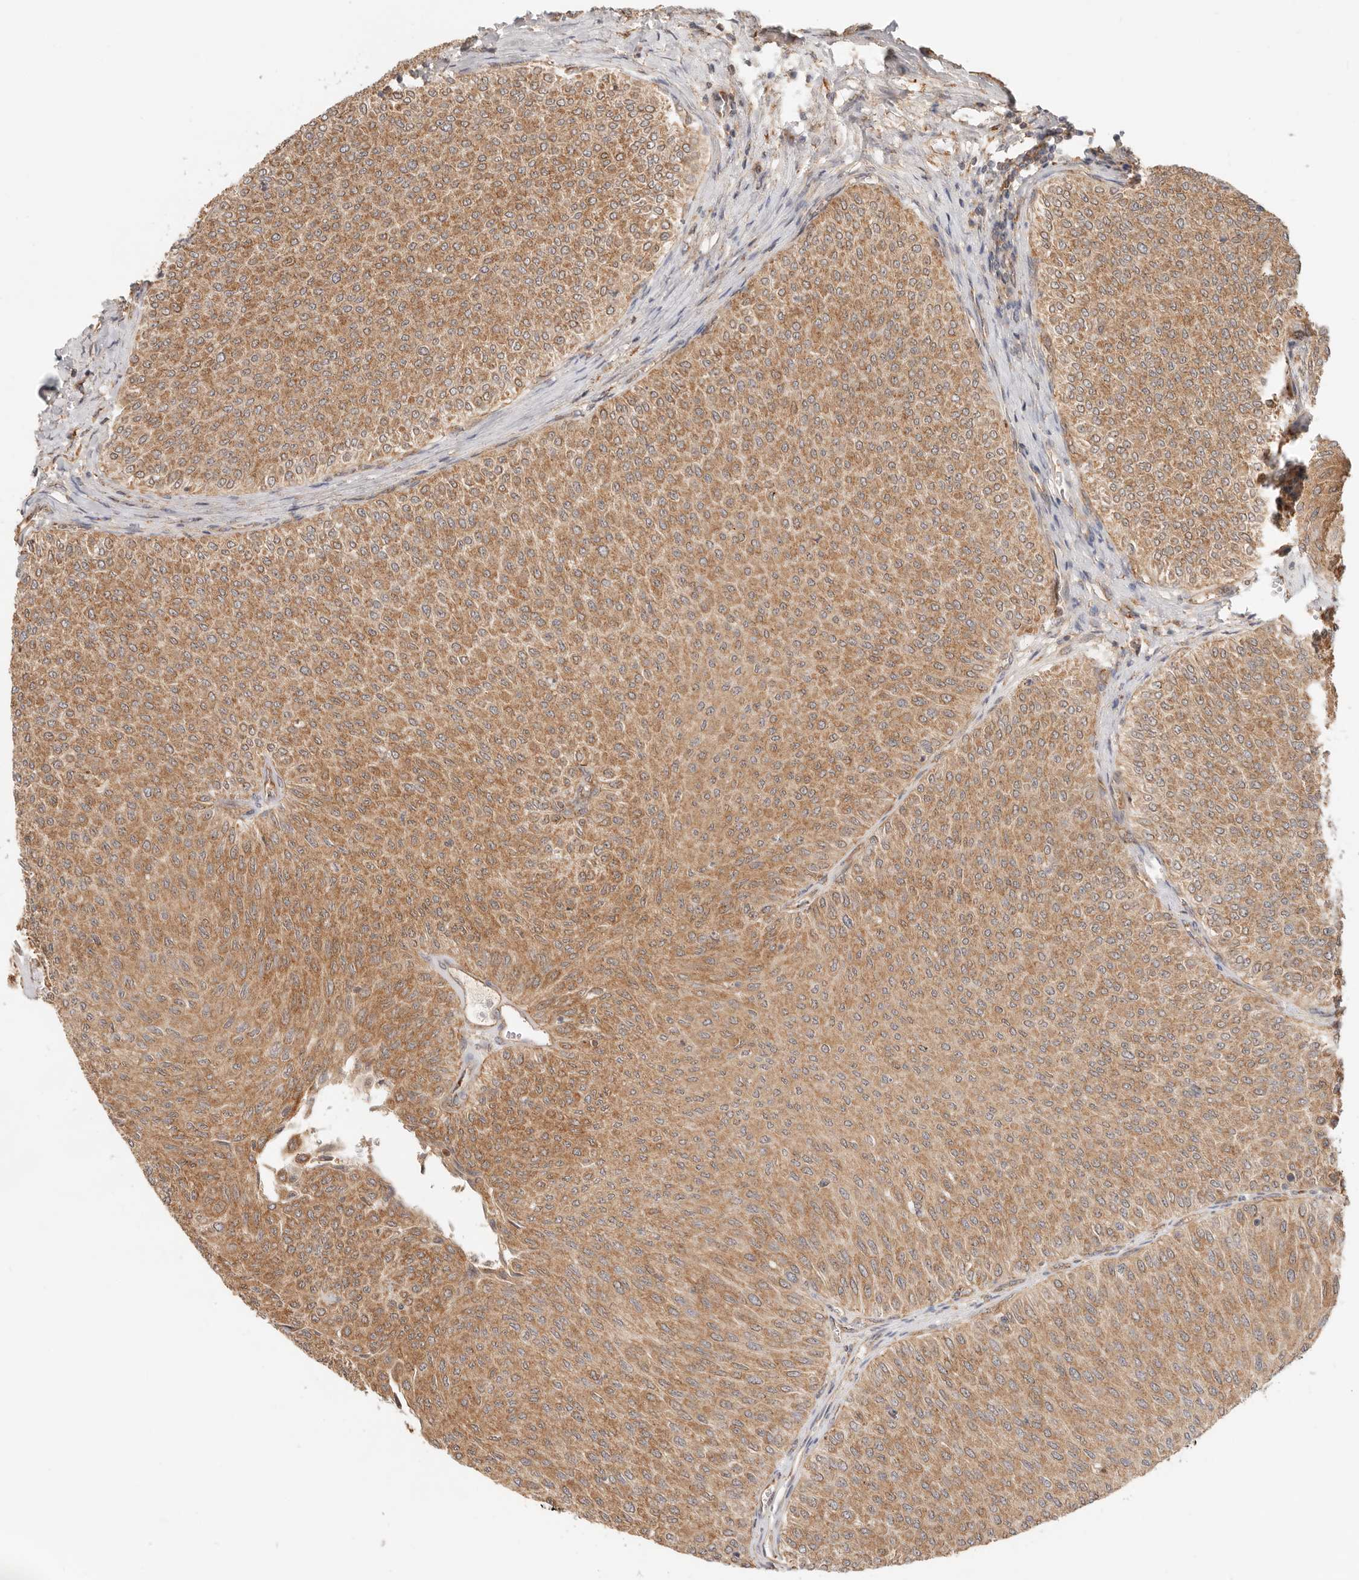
{"staining": {"intensity": "moderate", "quantity": ">75%", "location": "cytoplasmic/membranous"}, "tissue": "urothelial cancer", "cell_type": "Tumor cells", "image_type": "cancer", "snomed": [{"axis": "morphology", "description": "Urothelial carcinoma, Low grade"}, {"axis": "topography", "description": "Urinary bladder"}], "caption": "A photomicrograph of urothelial carcinoma (low-grade) stained for a protein reveals moderate cytoplasmic/membranous brown staining in tumor cells.", "gene": "HEXD", "patient": {"sex": "male", "age": 78}}